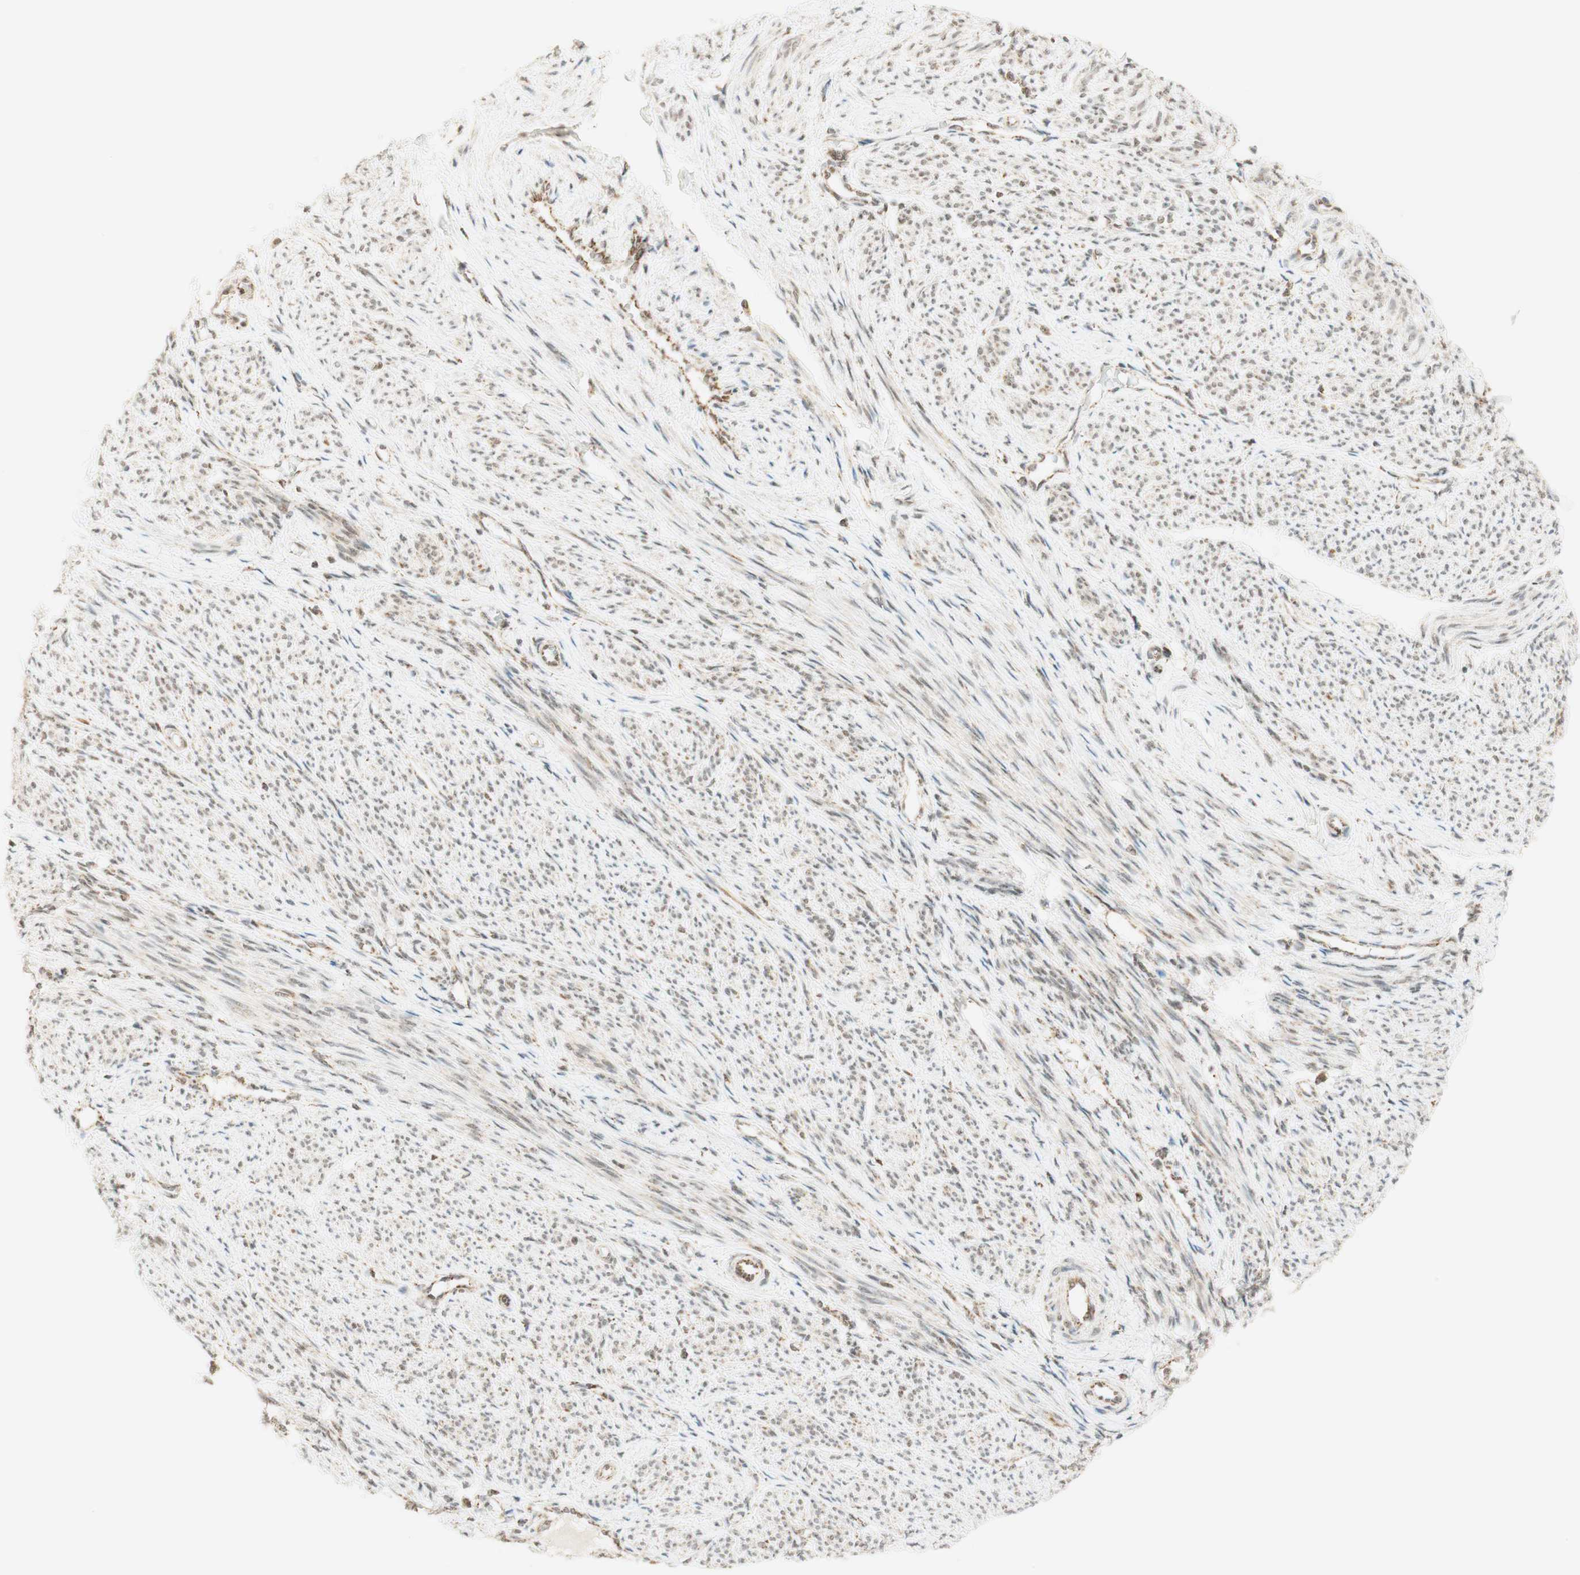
{"staining": {"intensity": "moderate", "quantity": ">75%", "location": "nuclear"}, "tissue": "smooth muscle", "cell_type": "Smooth muscle cells", "image_type": "normal", "snomed": [{"axis": "morphology", "description": "Normal tissue, NOS"}, {"axis": "topography", "description": "Smooth muscle"}], "caption": "Protein staining reveals moderate nuclear positivity in about >75% of smooth muscle cells in normal smooth muscle.", "gene": "ZNF782", "patient": {"sex": "female", "age": 65}}